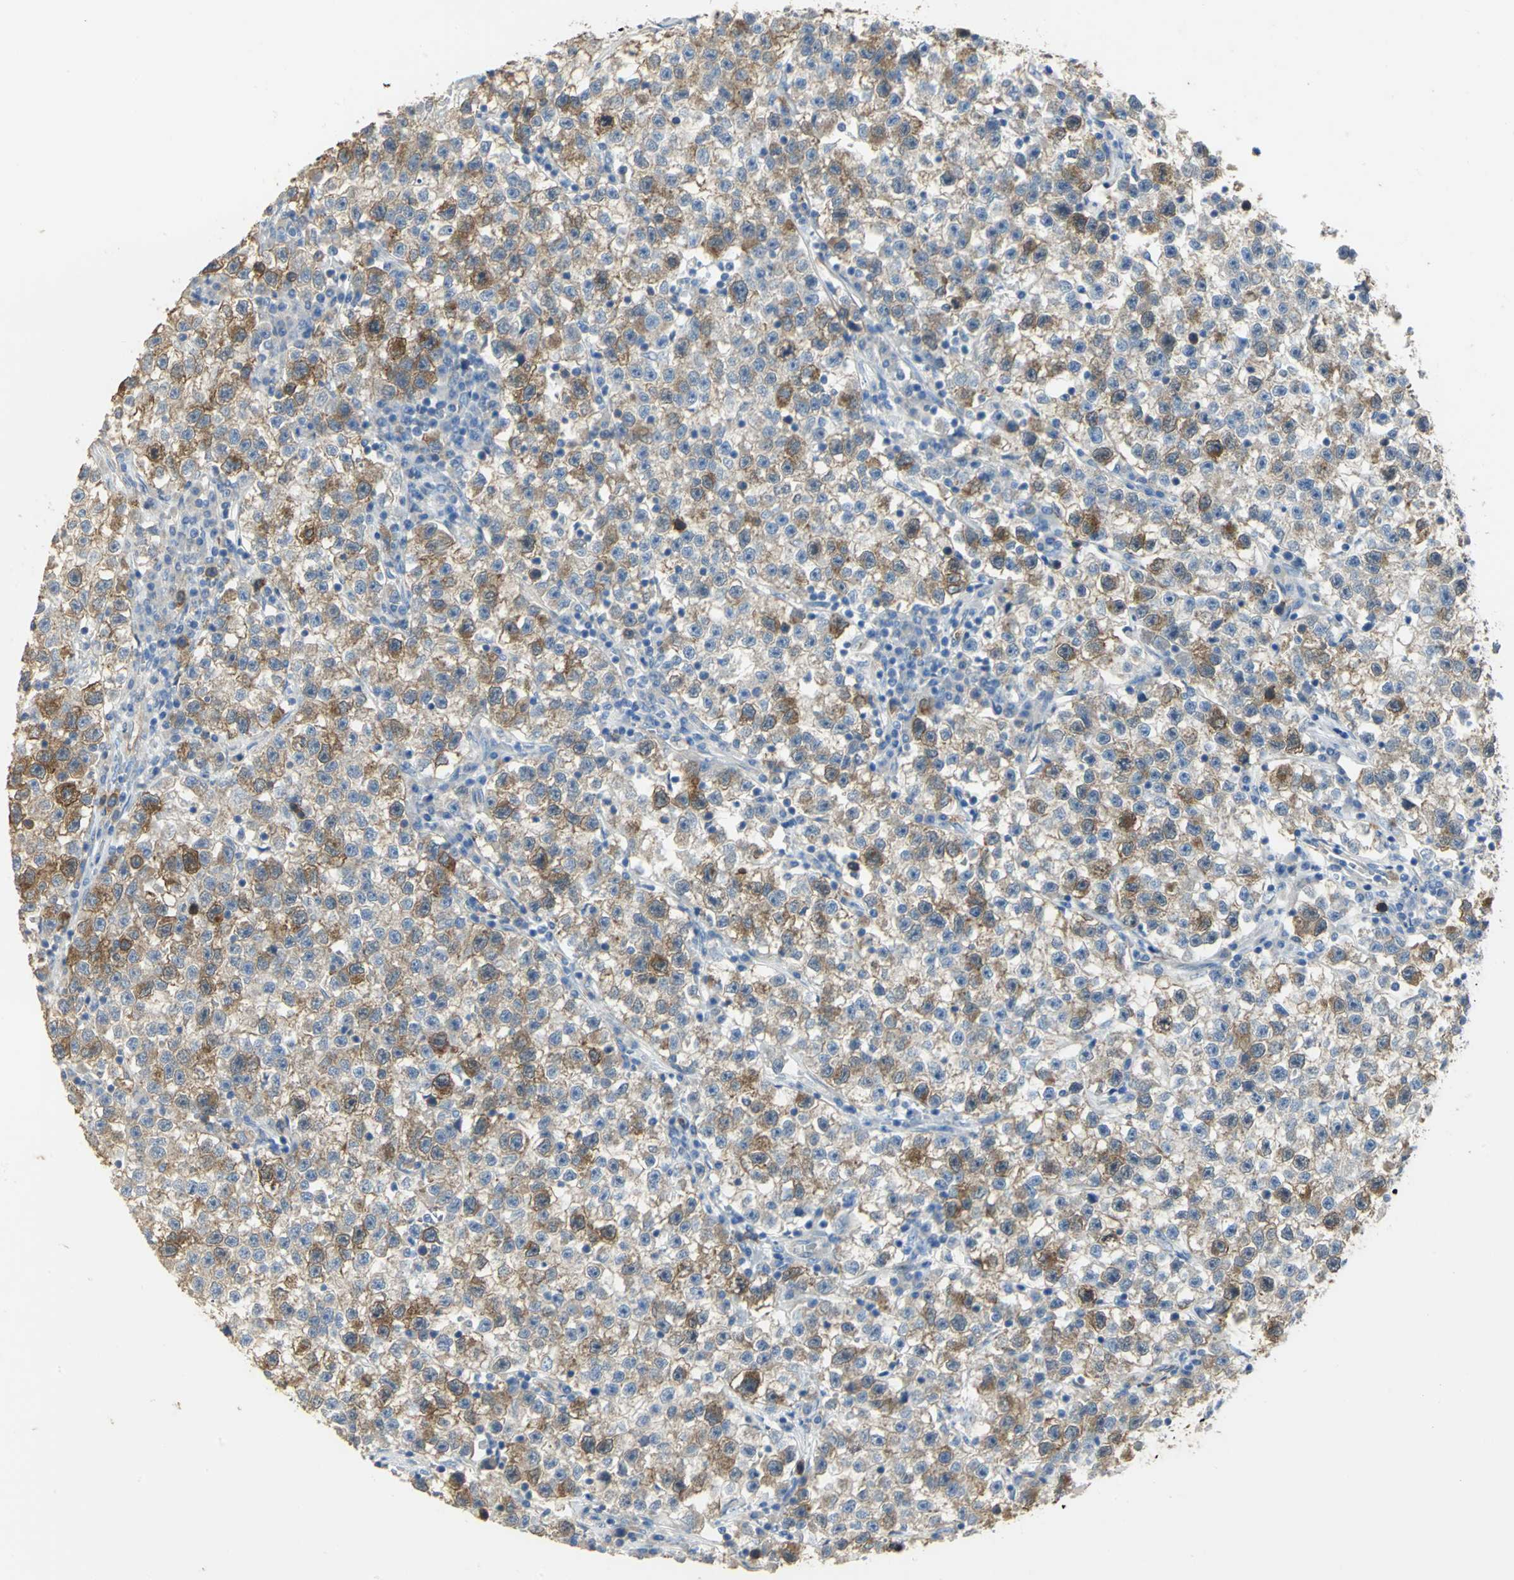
{"staining": {"intensity": "moderate", "quantity": "25%-75%", "location": "cytoplasmic/membranous"}, "tissue": "testis cancer", "cell_type": "Tumor cells", "image_type": "cancer", "snomed": [{"axis": "morphology", "description": "Seminoma, NOS"}, {"axis": "topography", "description": "Testis"}], "caption": "Testis cancer tissue displays moderate cytoplasmic/membranous positivity in approximately 25%-75% of tumor cells, visualized by immunohistochemistry. (Stains: DAB in brown, nuclei in blue, Microscopy: brightfield microscopy at high magnification).", "gene": "DLGAP5", "patient": {"sex": "male", "age": 22}}